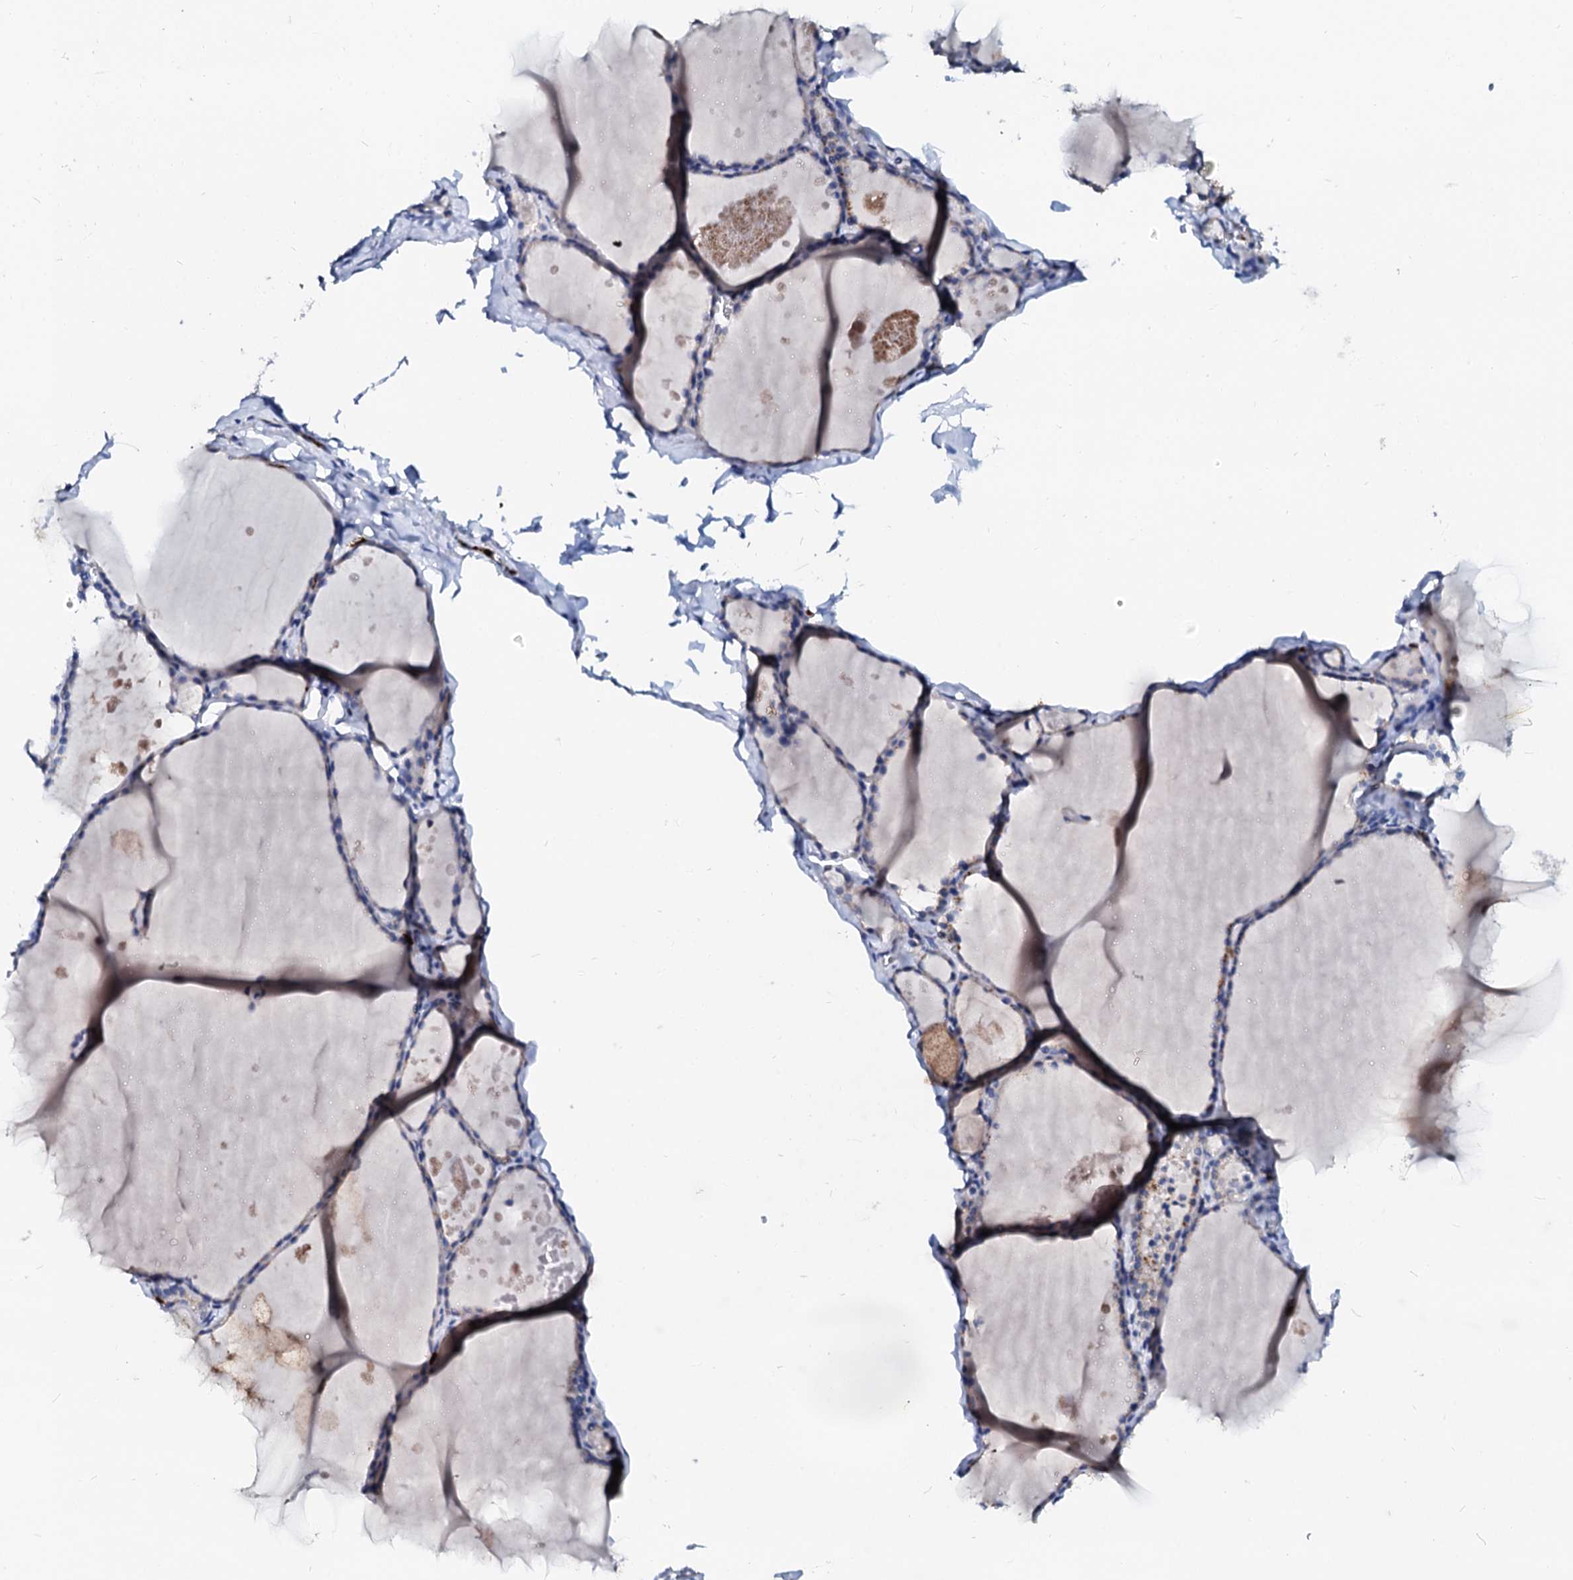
{"staining": {"intensity": "negative", "quantity": "none", "location": "none"}, "tissue": "thyroid gland", "cell_type": "Glandular cells", "image_type": "normal", "snomed": [{"axis": "morphology", "description": "Normal tissue, NOS"}, {"axis": "topography", "description": "Thyroid gland"}], "caption": "Glandular cells show no significant protein positivity in unremarkable thyroid gland.", "gene": "RAB27A", "patient": {"sex": "male", "age": 56}}